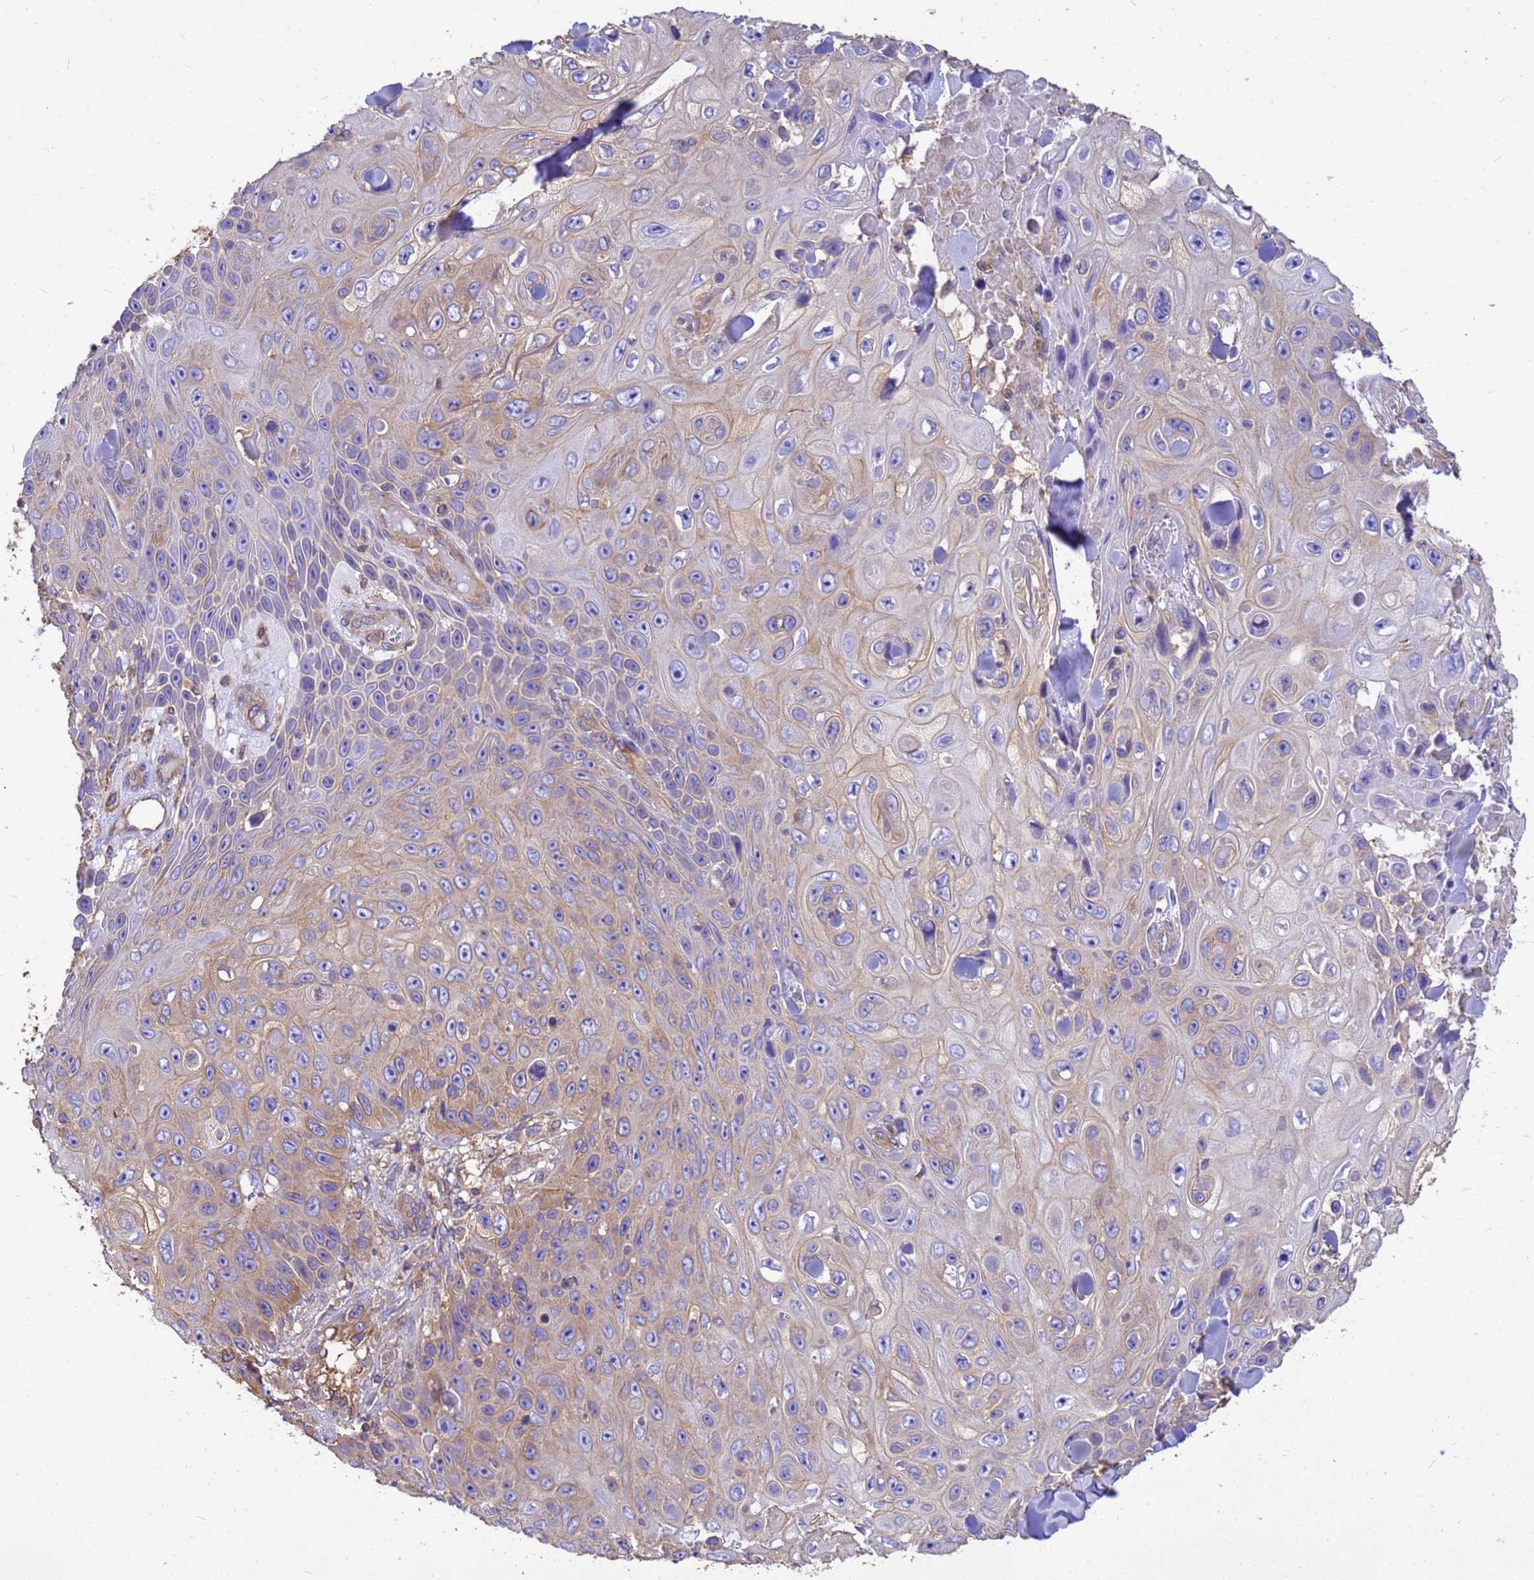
{"staining": {"intensity": "weak", "quantity": "25%-75%", "location": "cytoplasmic/membranous"}, "tissue": "skin cancer", "cell_type": "Tumor cells", "image_type": "cancer", "snomed": [{"axis": "morphology", "description": "Squamous cell carcinoma, NOS"}, {"axis": "topography", "description": "Skin"}], "caption": "Human squamous cell carcinoma (skin) stained with a protein marker exhibits weak staining in tumor cells.", "gene": "TUBB1", "patient": {"sex": "male", "age": 82}}